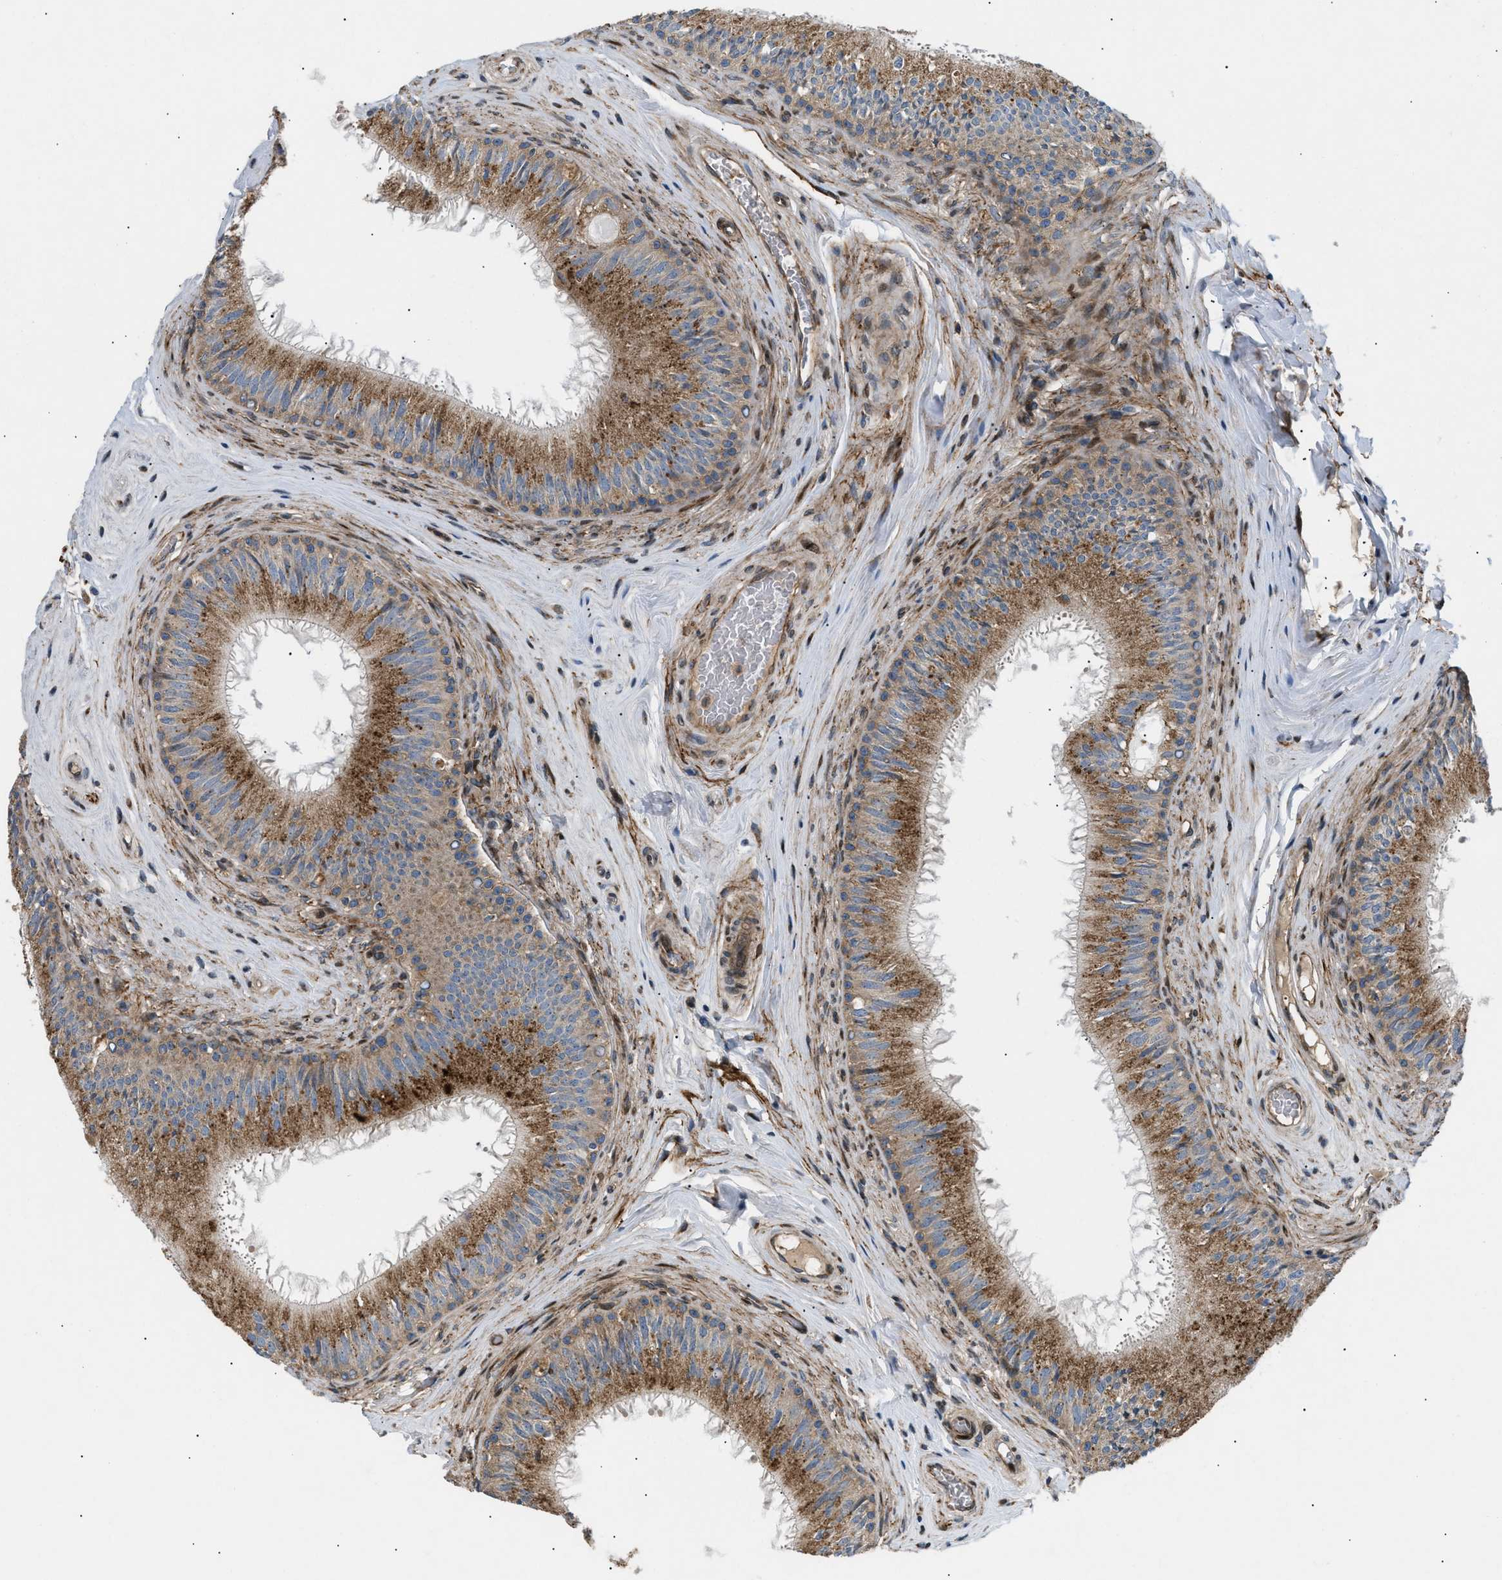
{"staining": {"intensity": "moderate", "quantity": ">75%", "location": "cytoplasmic/membranous"}, "tissue": "epididymis", "cell_type": "Glandular cells", "image_type": "normal", "snomed": [{"axis": "morphology", "description": "Normal tissue, NOS"}, {"axis": "topography", "description": "Testis"}, {"axis": "topography", "description": "Epididymis"}], "caption": "A micrograph of human epididymis stained for a protein exhibits moderate cytoplasmic/membranous brown staining in glandular cells. (DAB (3,3'-diaminobenzidine) IHC with brightfield microscopy, high magnification).", "gene": "LYSMD3", "patient": {"sex": "male", "age": 36}}